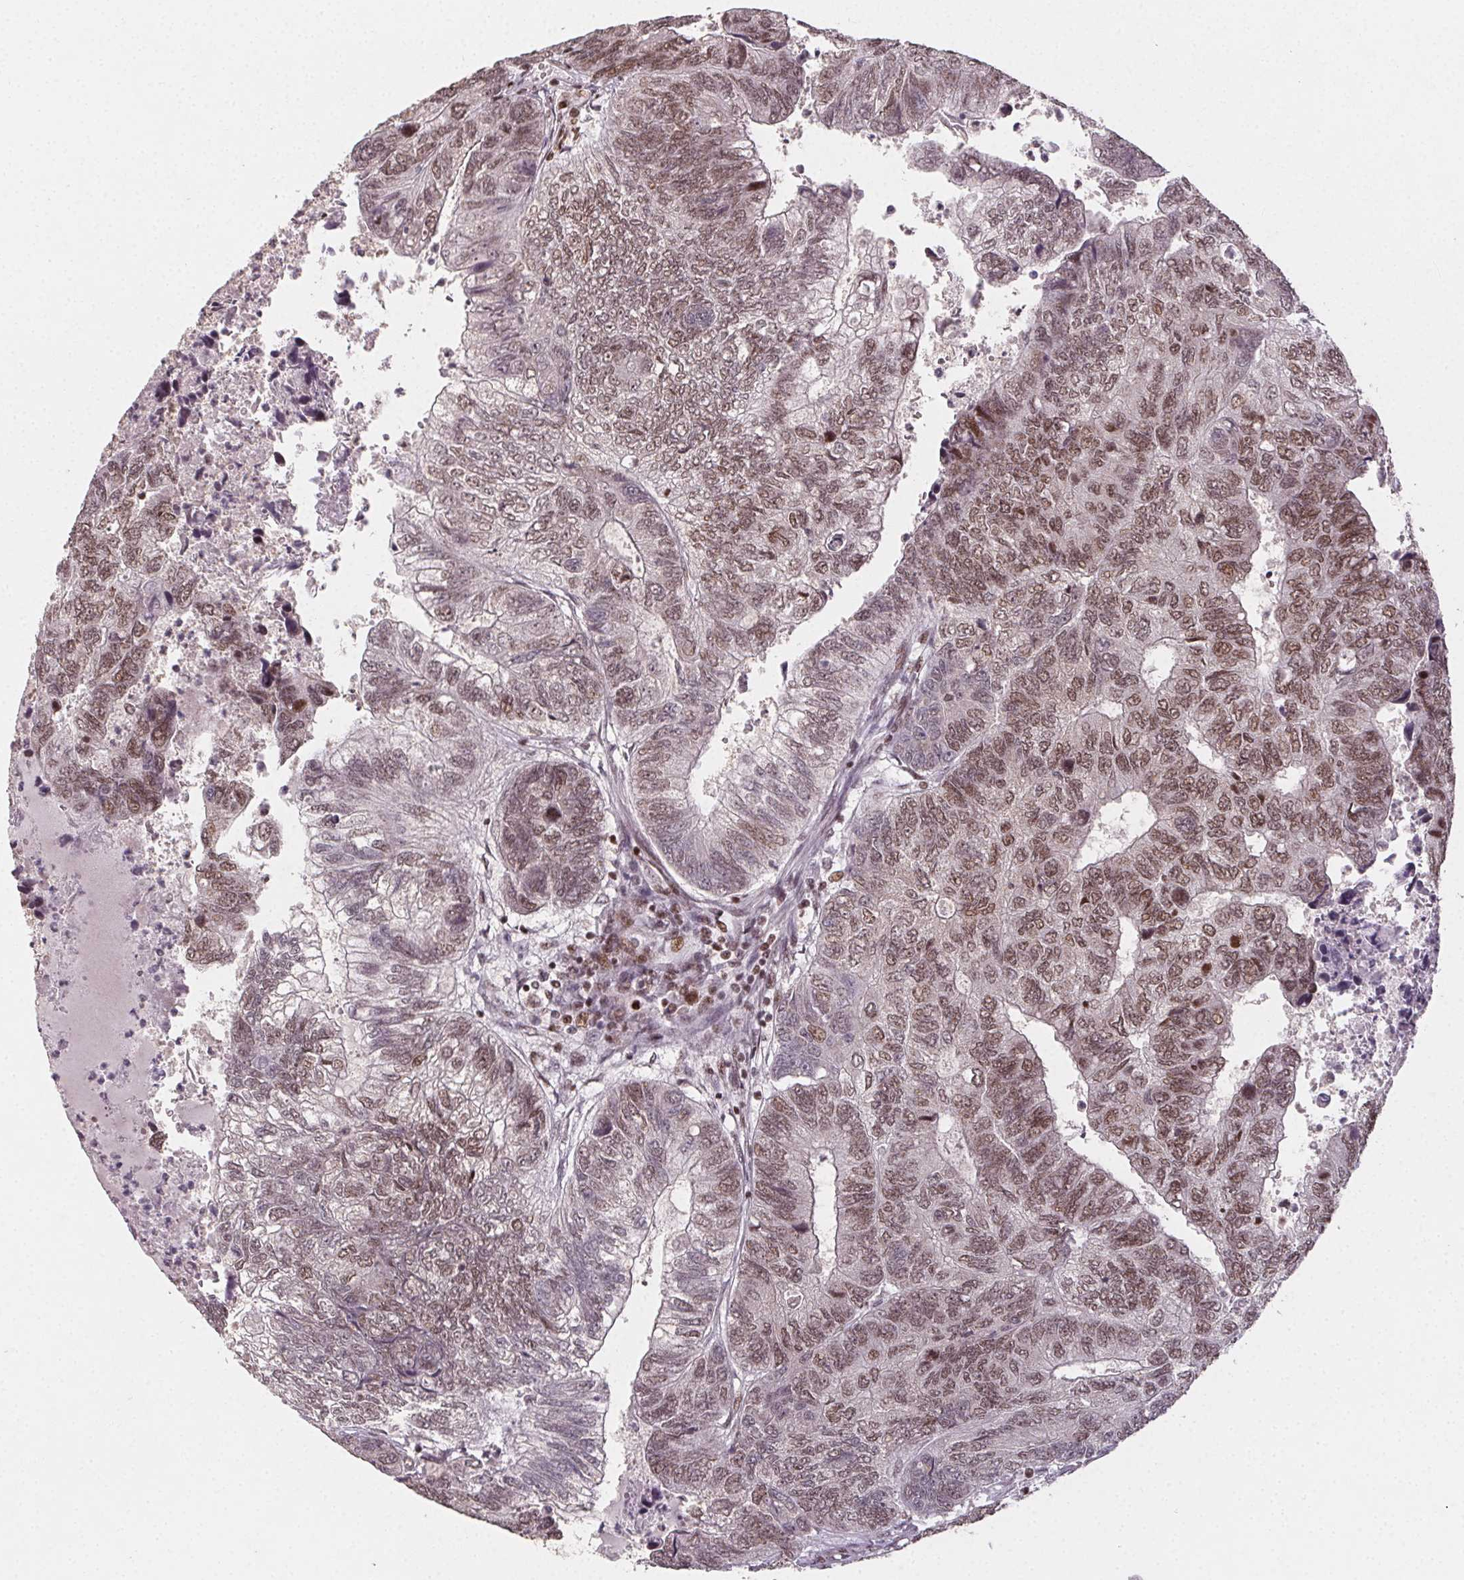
{"staining": {"intensity": "moderate", "quantity": ">75%", "location": "nuclear"}, "tissue": "colorectal cancer", "cell_type": "Tumor cells", "image_type": "cancer", "snomed": [{"axis": "morphology", "description": "Adenocarcinoma, NOS"}, {"axis": "topography", "description": "Colon"}], "caption": "Immunohistochemistry of colorectal cancer (adenocarcinoma) exhibits medium levels of moderate nuclear expression in about >75% of tumor cells.", "gene": "KMT2A", "patient": {"sex": "female", "age": 67}}